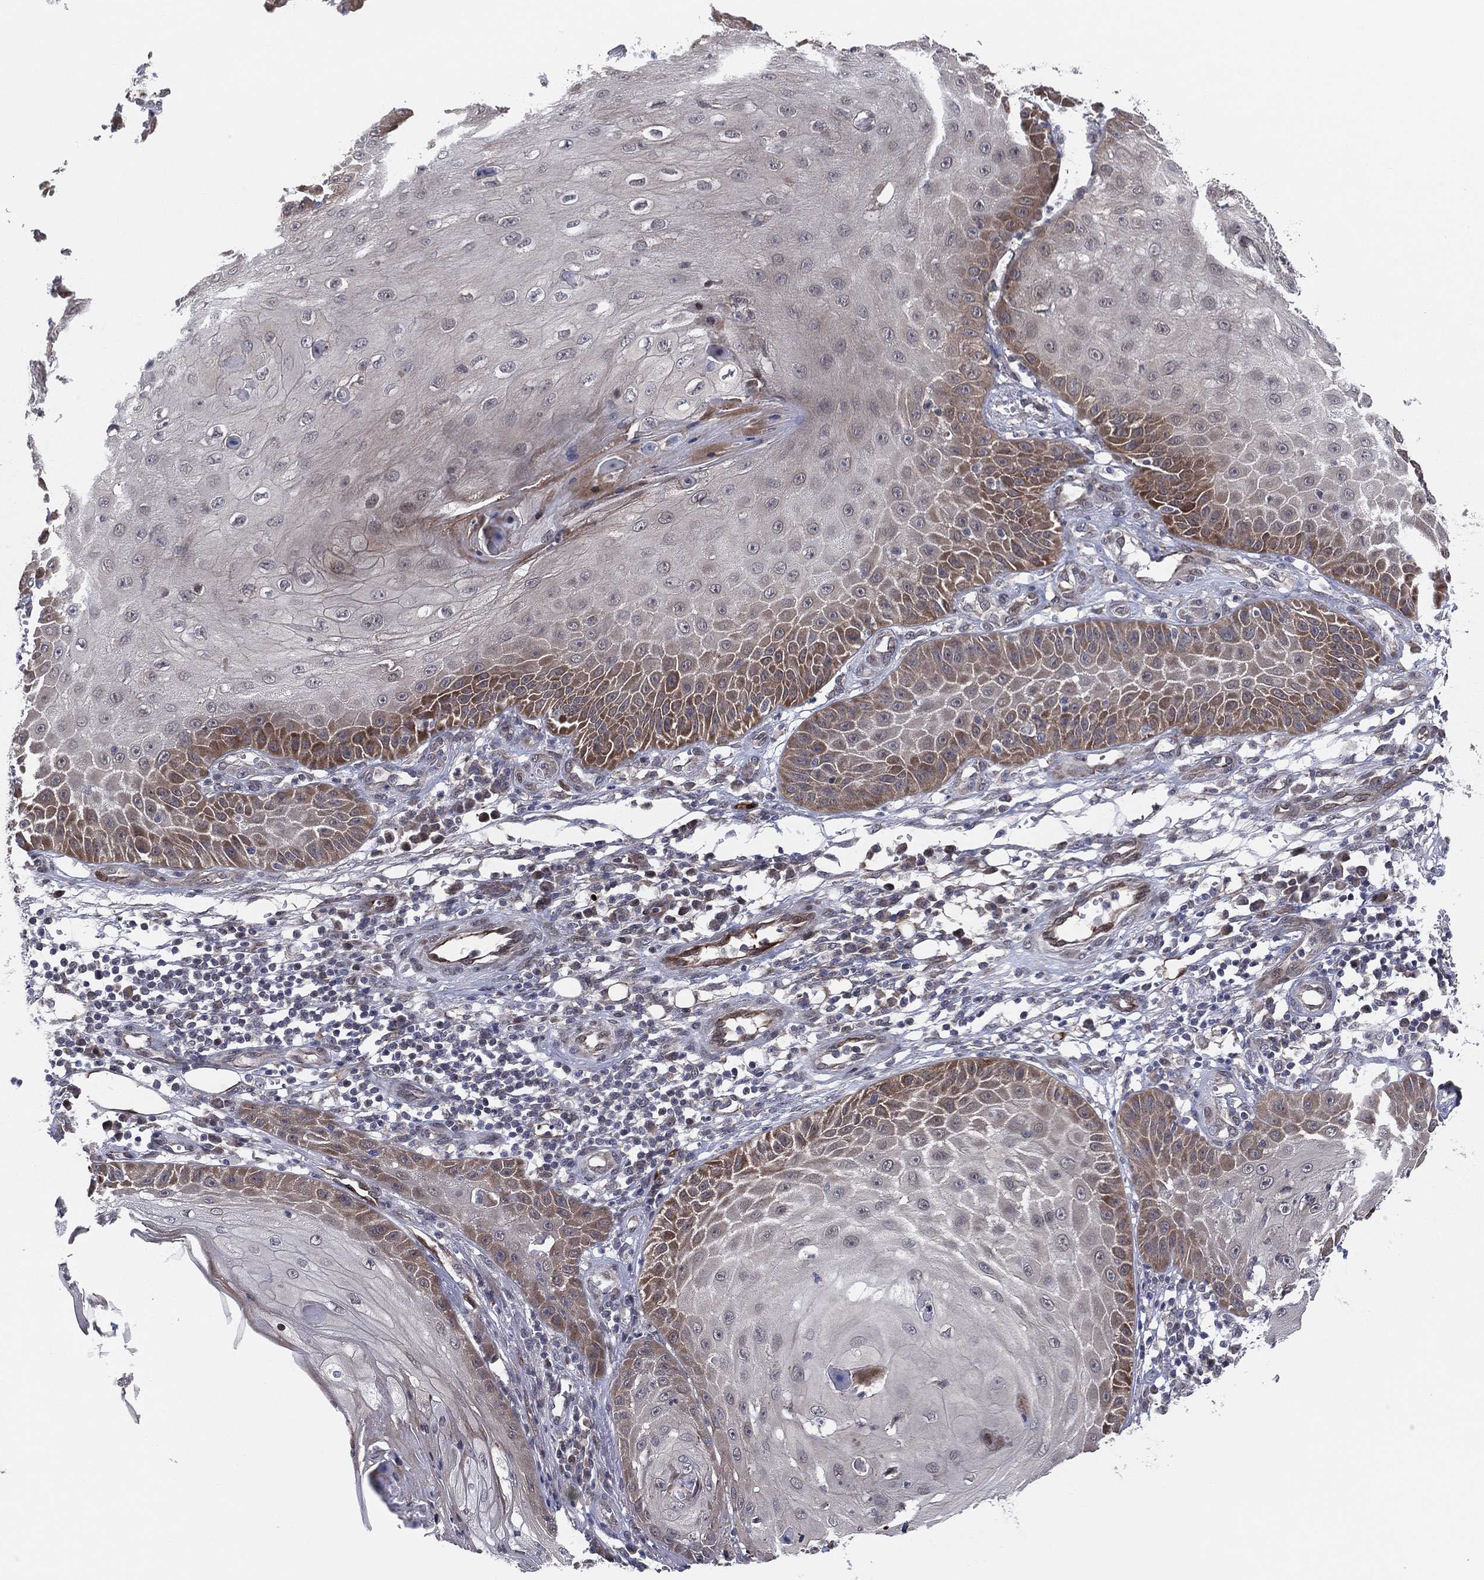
{"staining": {"intensity": "moderate", "quantity": "25%-75%", "location": "cytoplasmic/membranous"}, "tissue": "skin cancer", "cell_type": "Tumor cells", "image_type": "cancer", "snomed": [{"axis": "morphology", "description": "Squamous cell carcinoma, NOS"}, {"axis": "topography", "description": "Skin"}], "caption": "This image demonstrates skin cancer (squamous cell carcinoma) stained with immunohistochemistry to label a protein in brown. The cytoplasmic/membranous of tumor cells show moderate positivity for the protein. Nuclei are counter-stained blue.", "gene": "SNCG", "patient": {"sex": "male", "age": 70}}